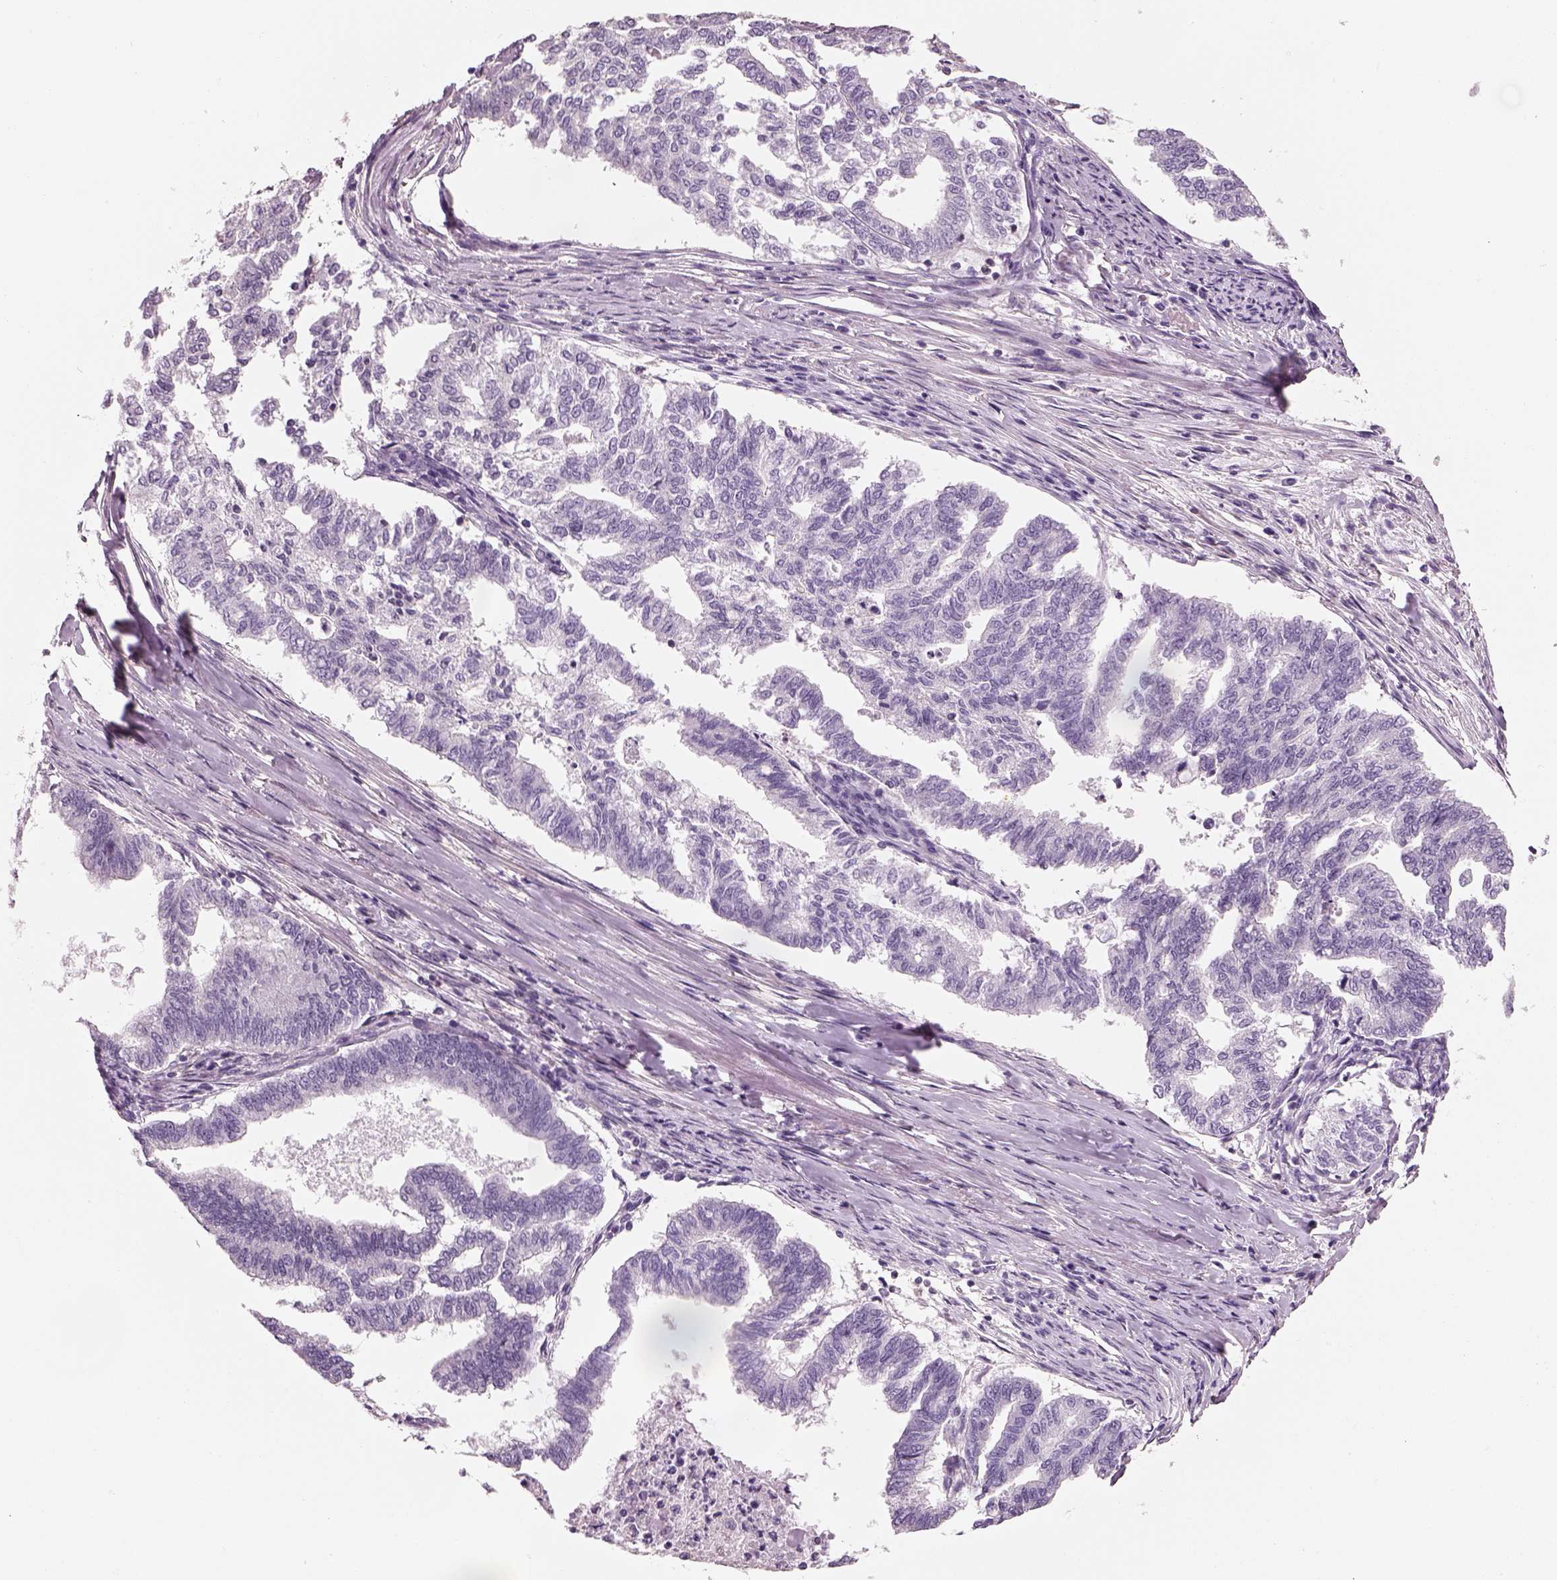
{"staining": {"intensity": "negative", "quantity": "none", "location": "none"}, "tissue": "endometrial cancer", "cell_type": "Tumor cells", "image_type": "cancer", "snomed": [{"axis": "morphology", "description": "Adenocarcinoma, NOS"}, {"axis": "topography", "description": "Endometrium"}], "caption": "This is an immunohistochemistry (IHC) micrograph of human endometrial cancer (adenocarcinoma). There is no expression in tumor cells.", "gene": "OTUD6A", "patient": {"sex": "female", "age": 79}}